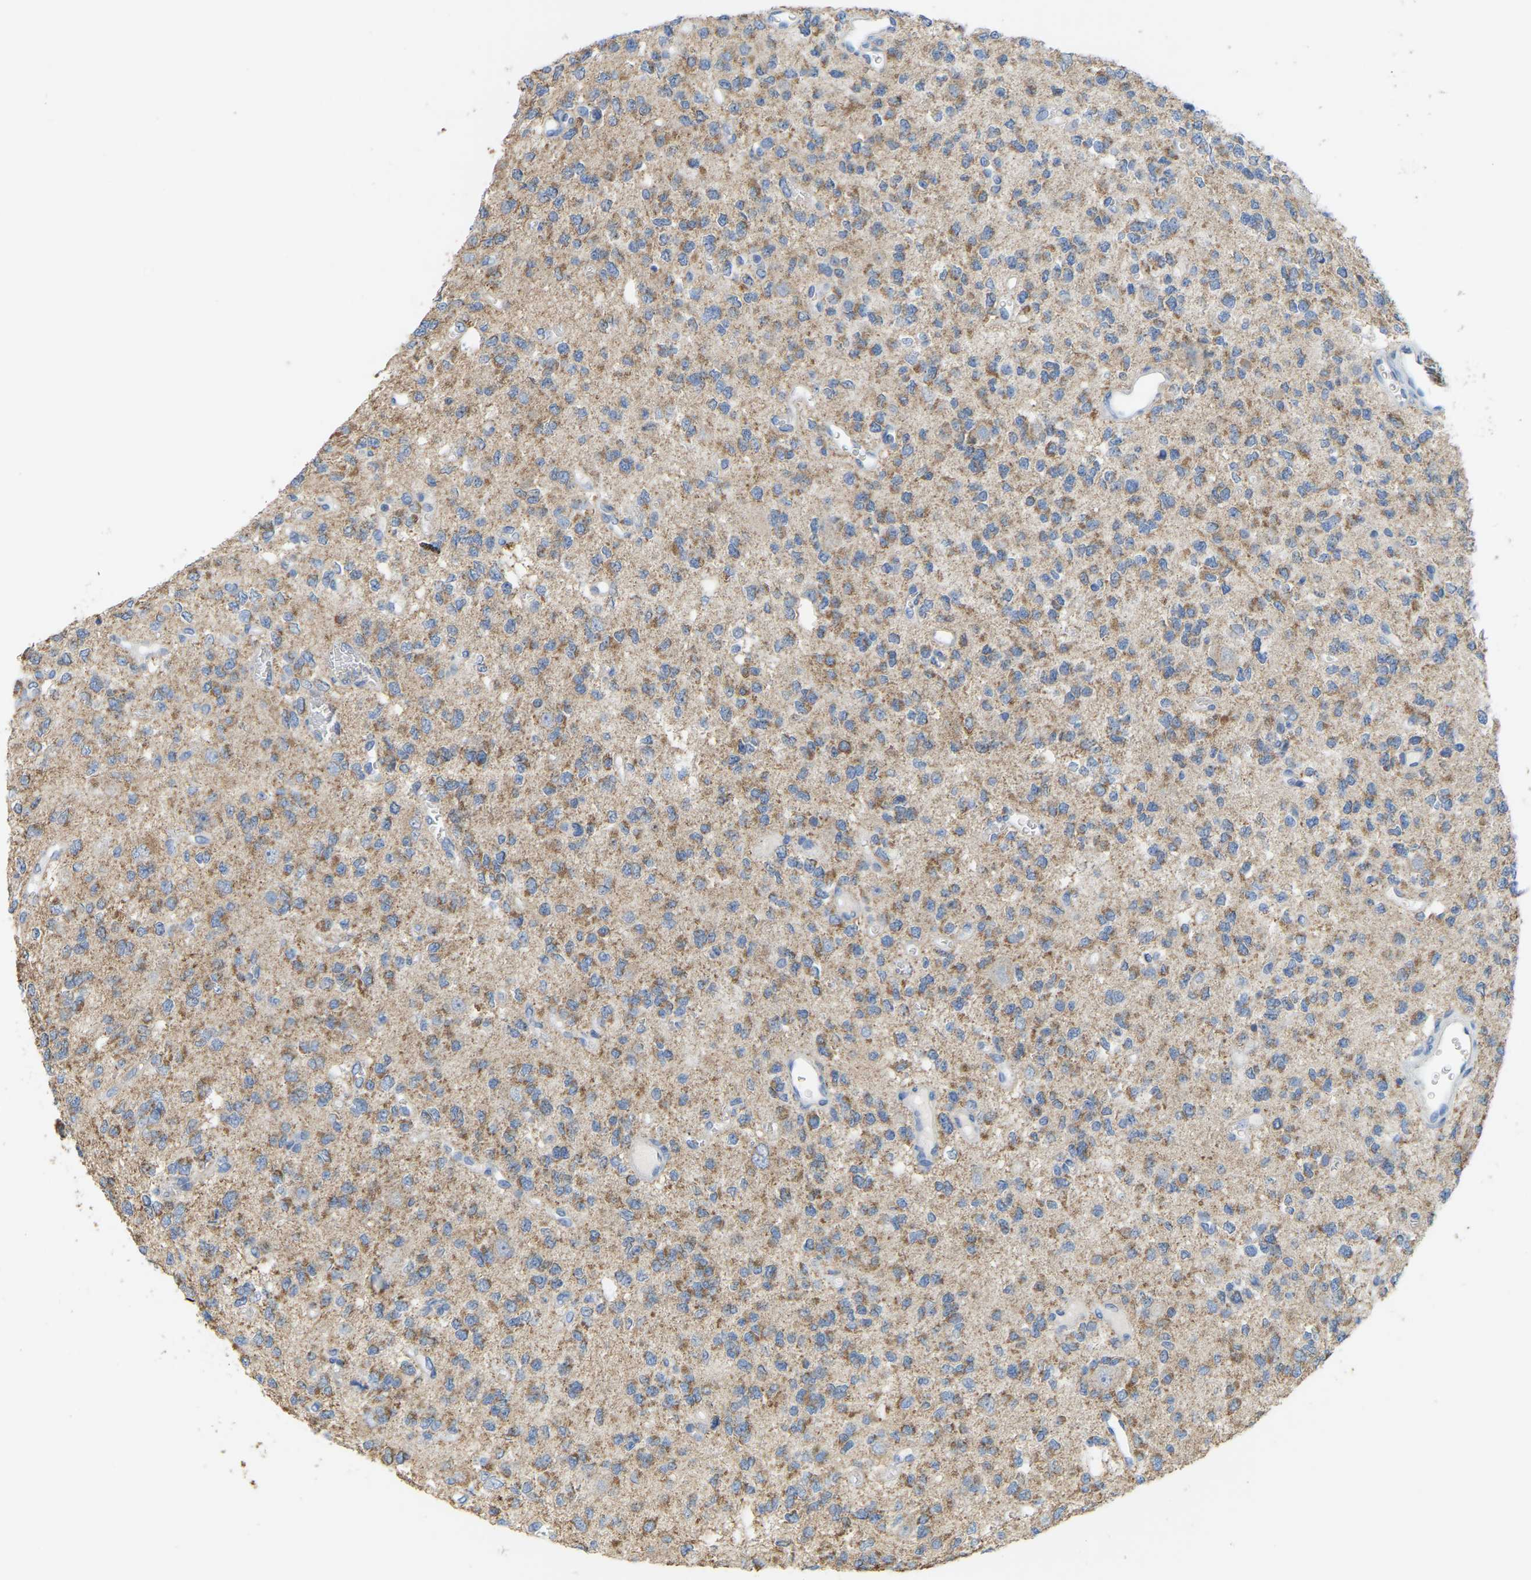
{"staining": {"intensity": "moderate", "quantity": ">75%", "location": "cytoplasmic/membranous"}, "tissue": "glioma", "cell_type": "Tumor cells", "image_type": "cancer", "snomed": [{"axis": "morphology", "description": "Glioma, malignant, Low grade"}, {"axis": "topography", "description": "Brain"}], "caption": "This is an image of immunohistochemistry staining of glioma, which shows moderate staining in the cytoplasmic/membranous of tumor cells.", "gene": "SERPINB5", "patient": {"sex": "male", "age": 38}}